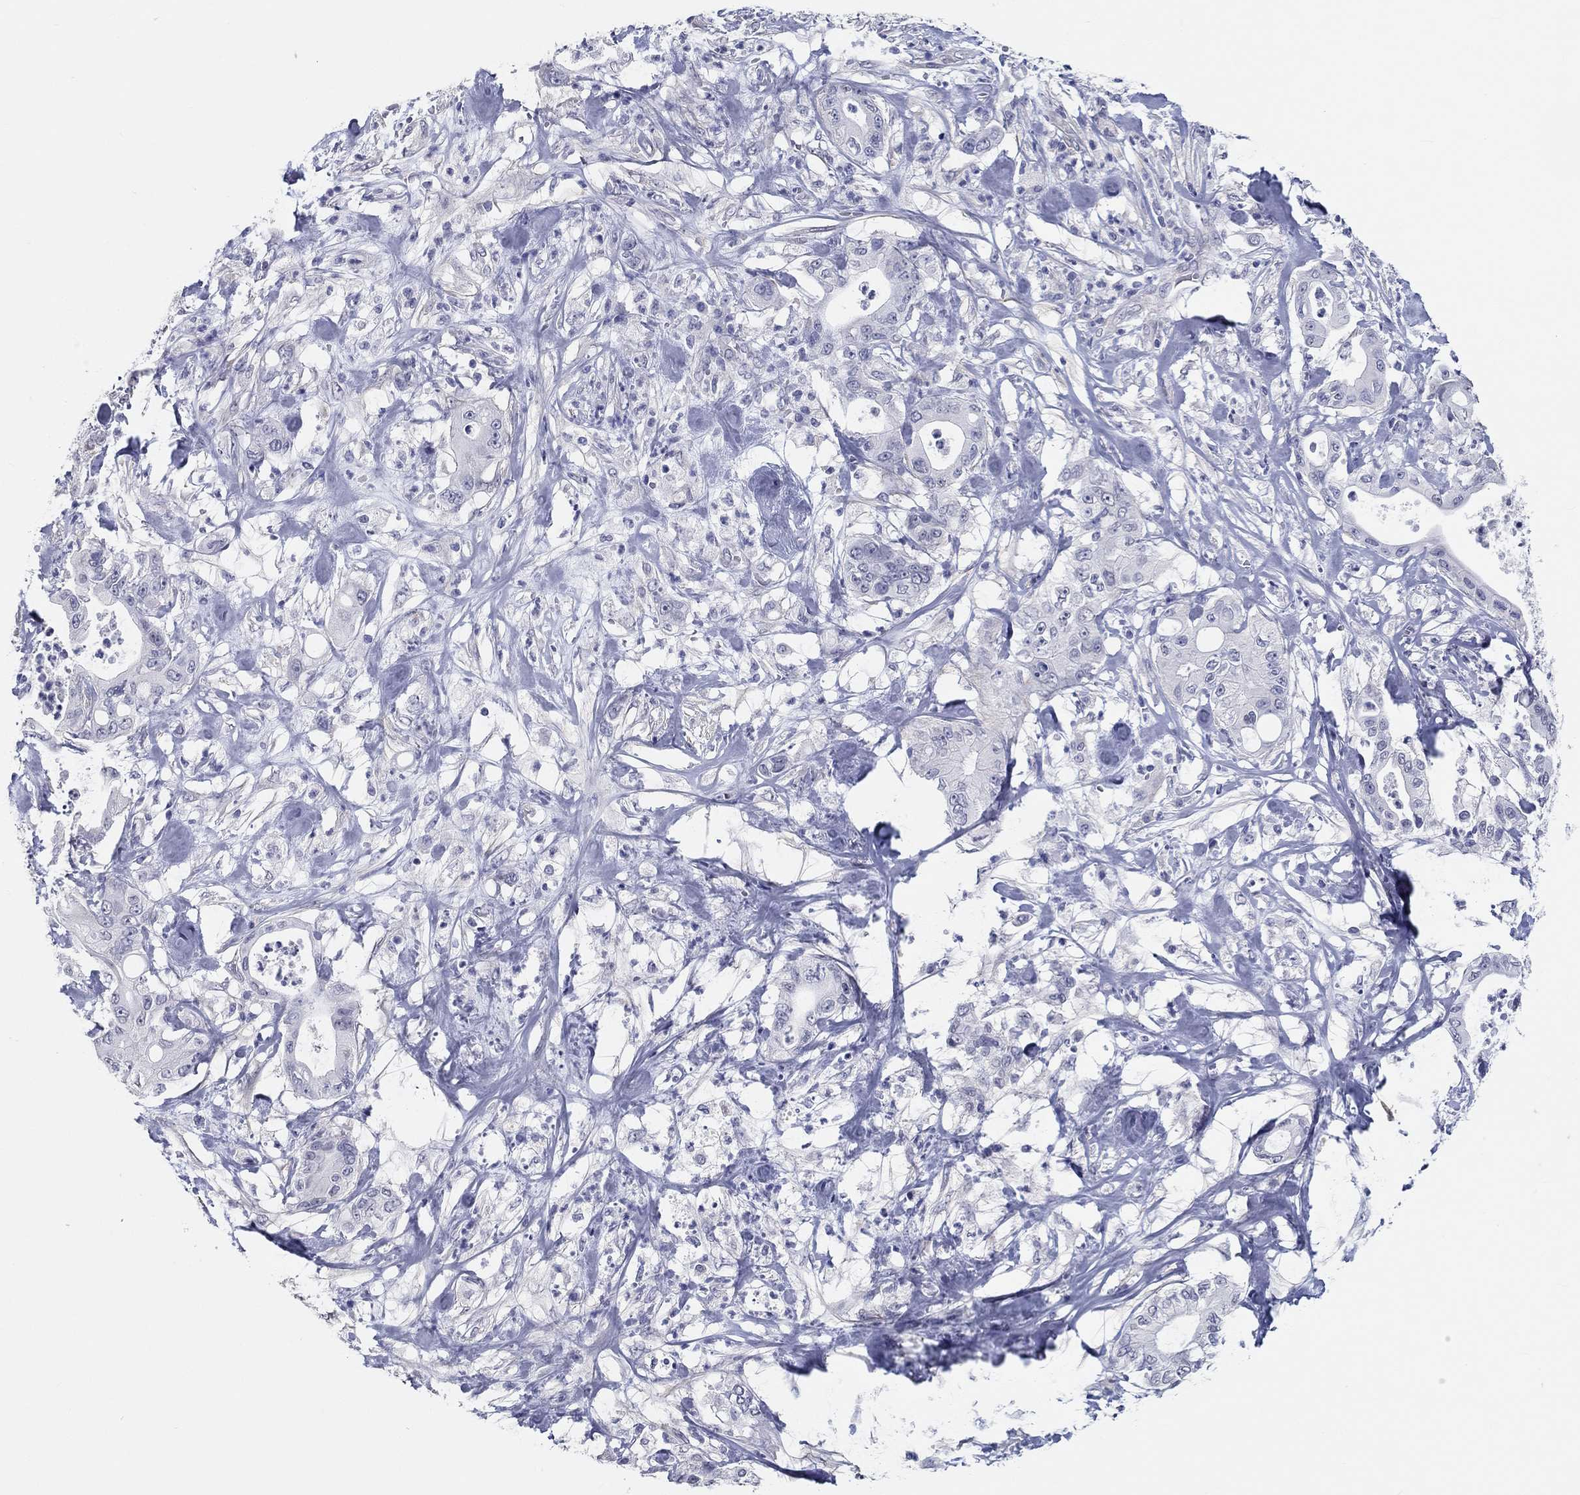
{"staining": {"intensity": "negative", "quantity": "none", "location": "none"}, "tissue": "pancreatic cancer", "cell_type": "Tumor cells", "image_type": "cancer", "snomed": [{"axis": "morphology", "description": "Adenocarcinoma, NOS"}, {"axis": "topography", "description": "Pancreas"}], "caption": "Photomicrograph shows no protein positivity in tumor cells of pancreatic cancer tissue.", "gene": "CRYGD", "patient": {"sex": "male", "age": 71}}